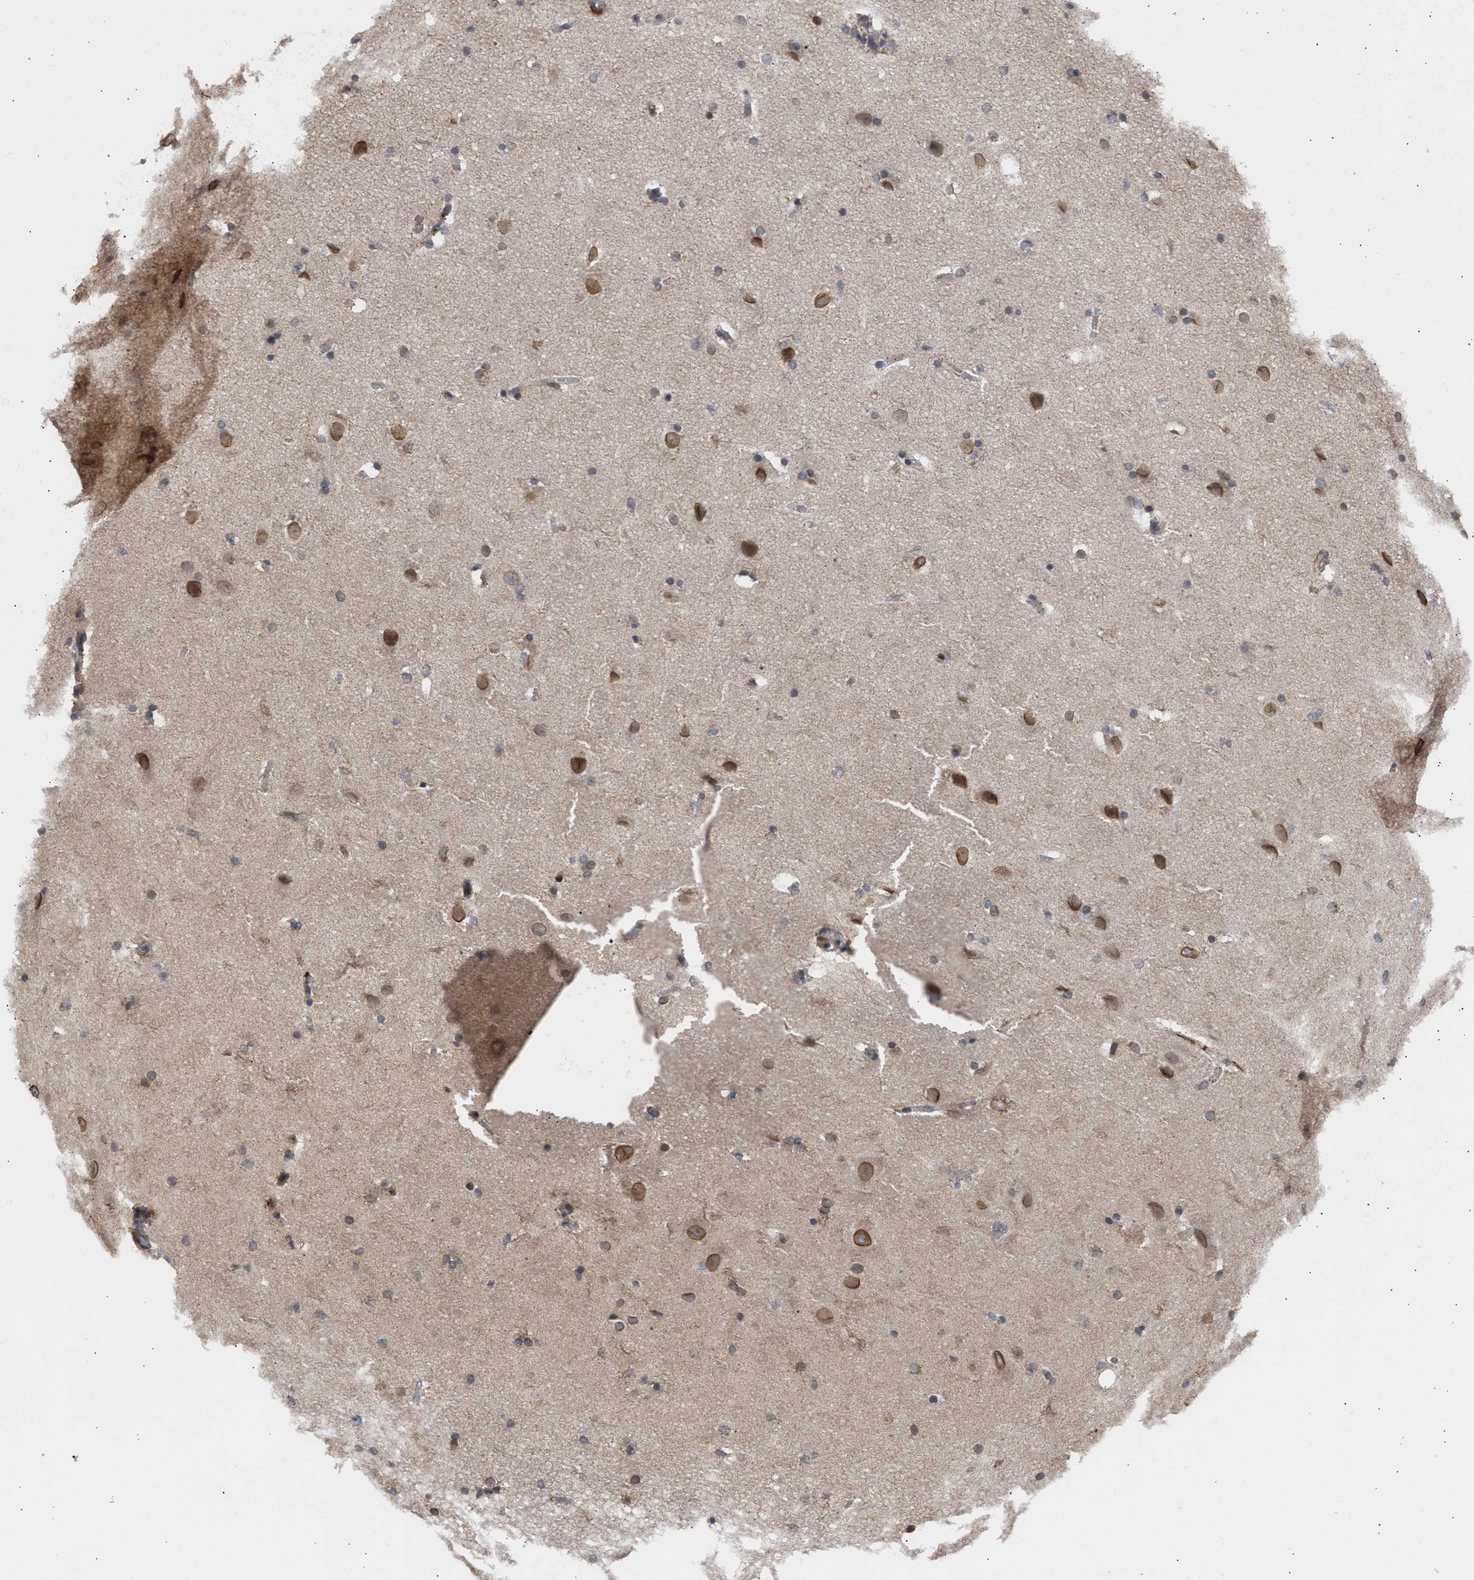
{"staining": {"intensity": "negative", "quantity": "none", "location": "none"}, "tissue": "cerebral cortex", "cell_type": "Endothelial cells", "image_type": "normal", "snomed": [{"axis": "morphology", "description": "Normal tissue, NOS"}, {"axis": "topography", "description": "Cerebral cortex"}, {"axis": "topography", "description": "Hippocampus"}], "caption": "High power microscopy histopathology image of an immunohistochemistry histopathology image of benign cerebral cortex, revealing no significant expression in endothelial cells. (DAB immunohistochemistry (IHC), high magnification).", "gene": "NUP62", "patient": {"sex": "female", "age": 19}}